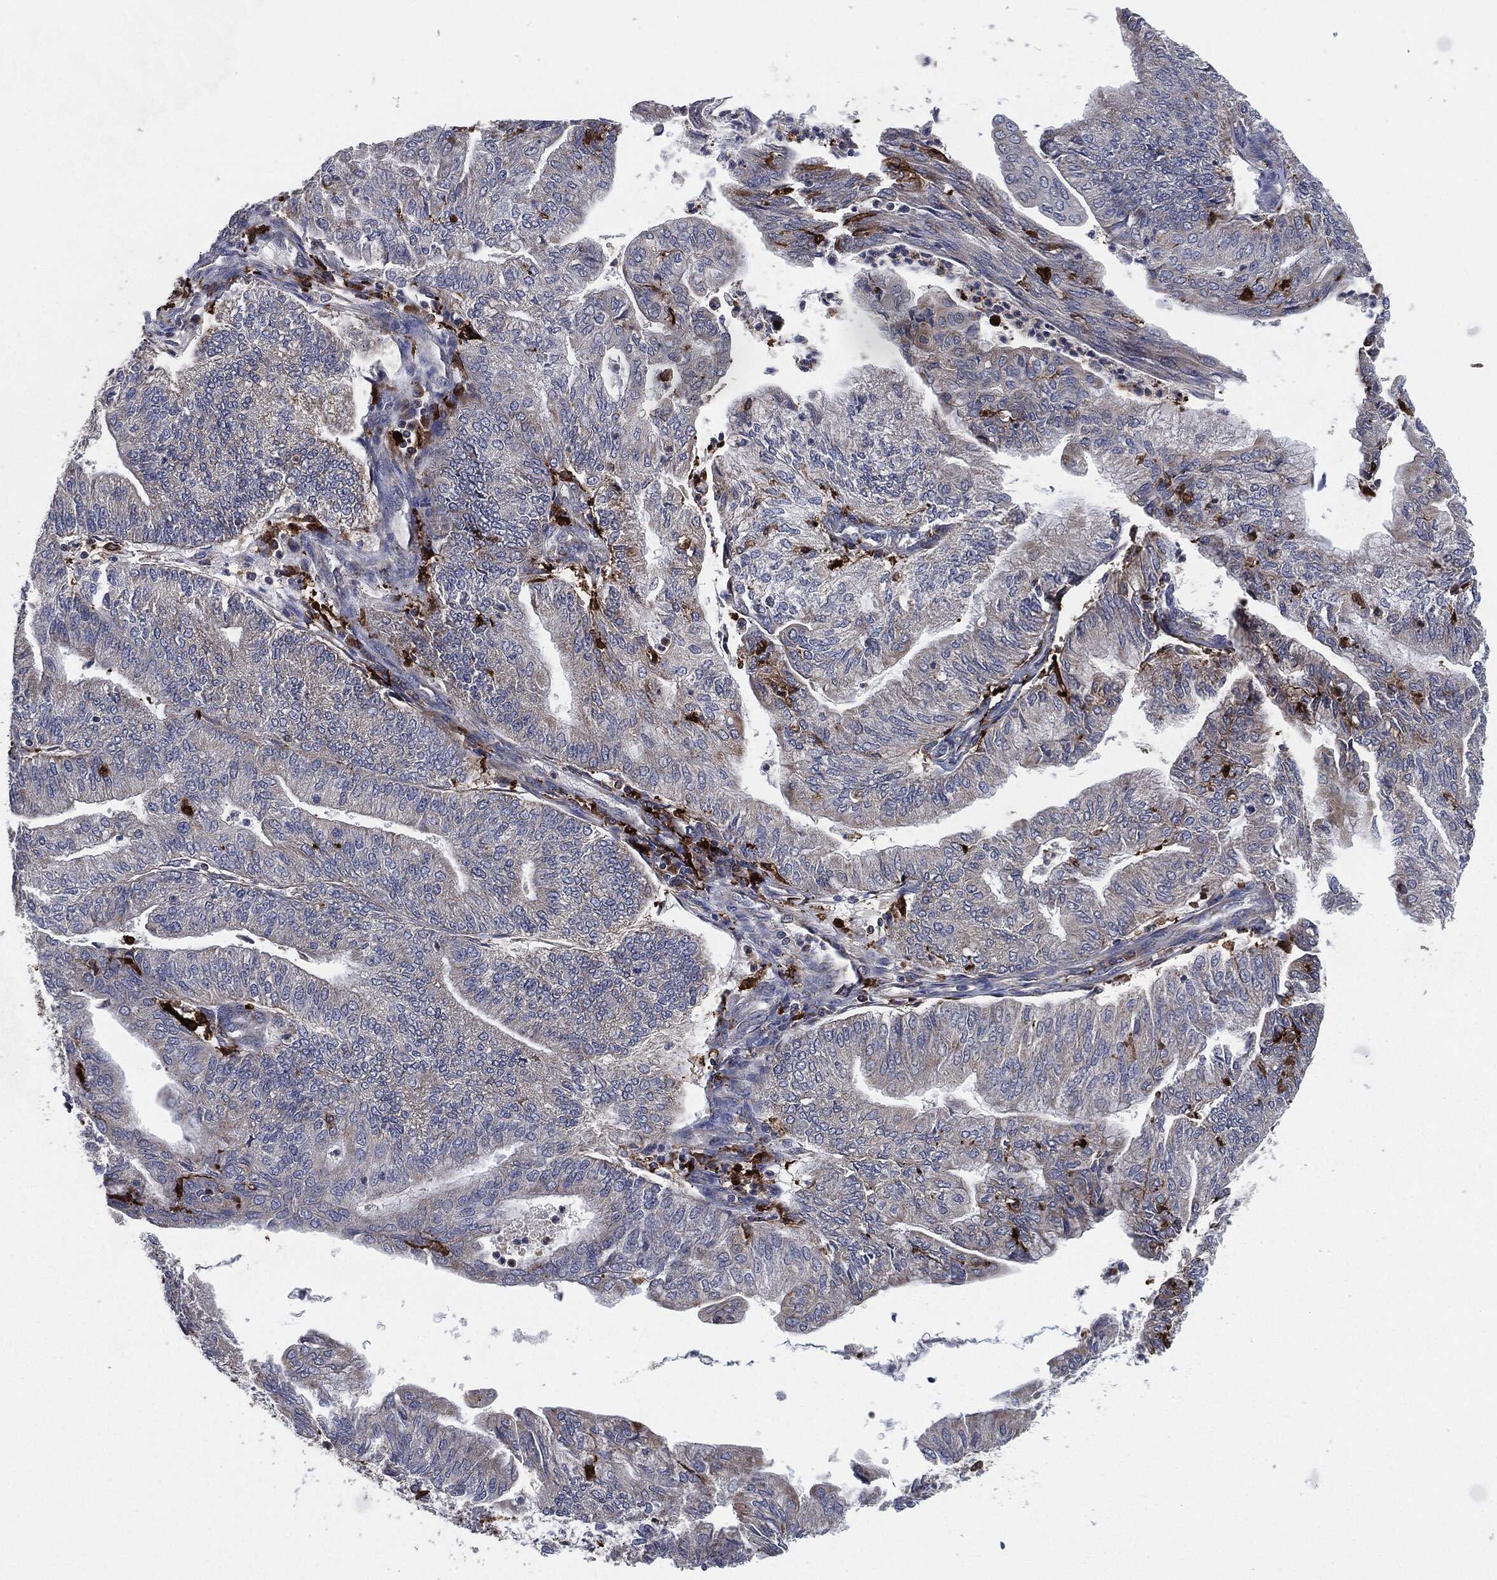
{"staining": {"intensity": "negative", "quantity": "none", "location": "none"}, "tissue": "endometrial cancer", "cell_type": "Tumor cells", "image_type": "cancer", "snomed": [{"axis": "morphology", "description": "Adenocarcinoma, NOS"}, {"axis": "topography", "description": "Endometrium"}], "caption": "A micrograph of human endometrial adenocarcinoma is negative for staining in tumor cells.", "gene": "TMEM11", "patient": {"sex": "female", "age": 59}}